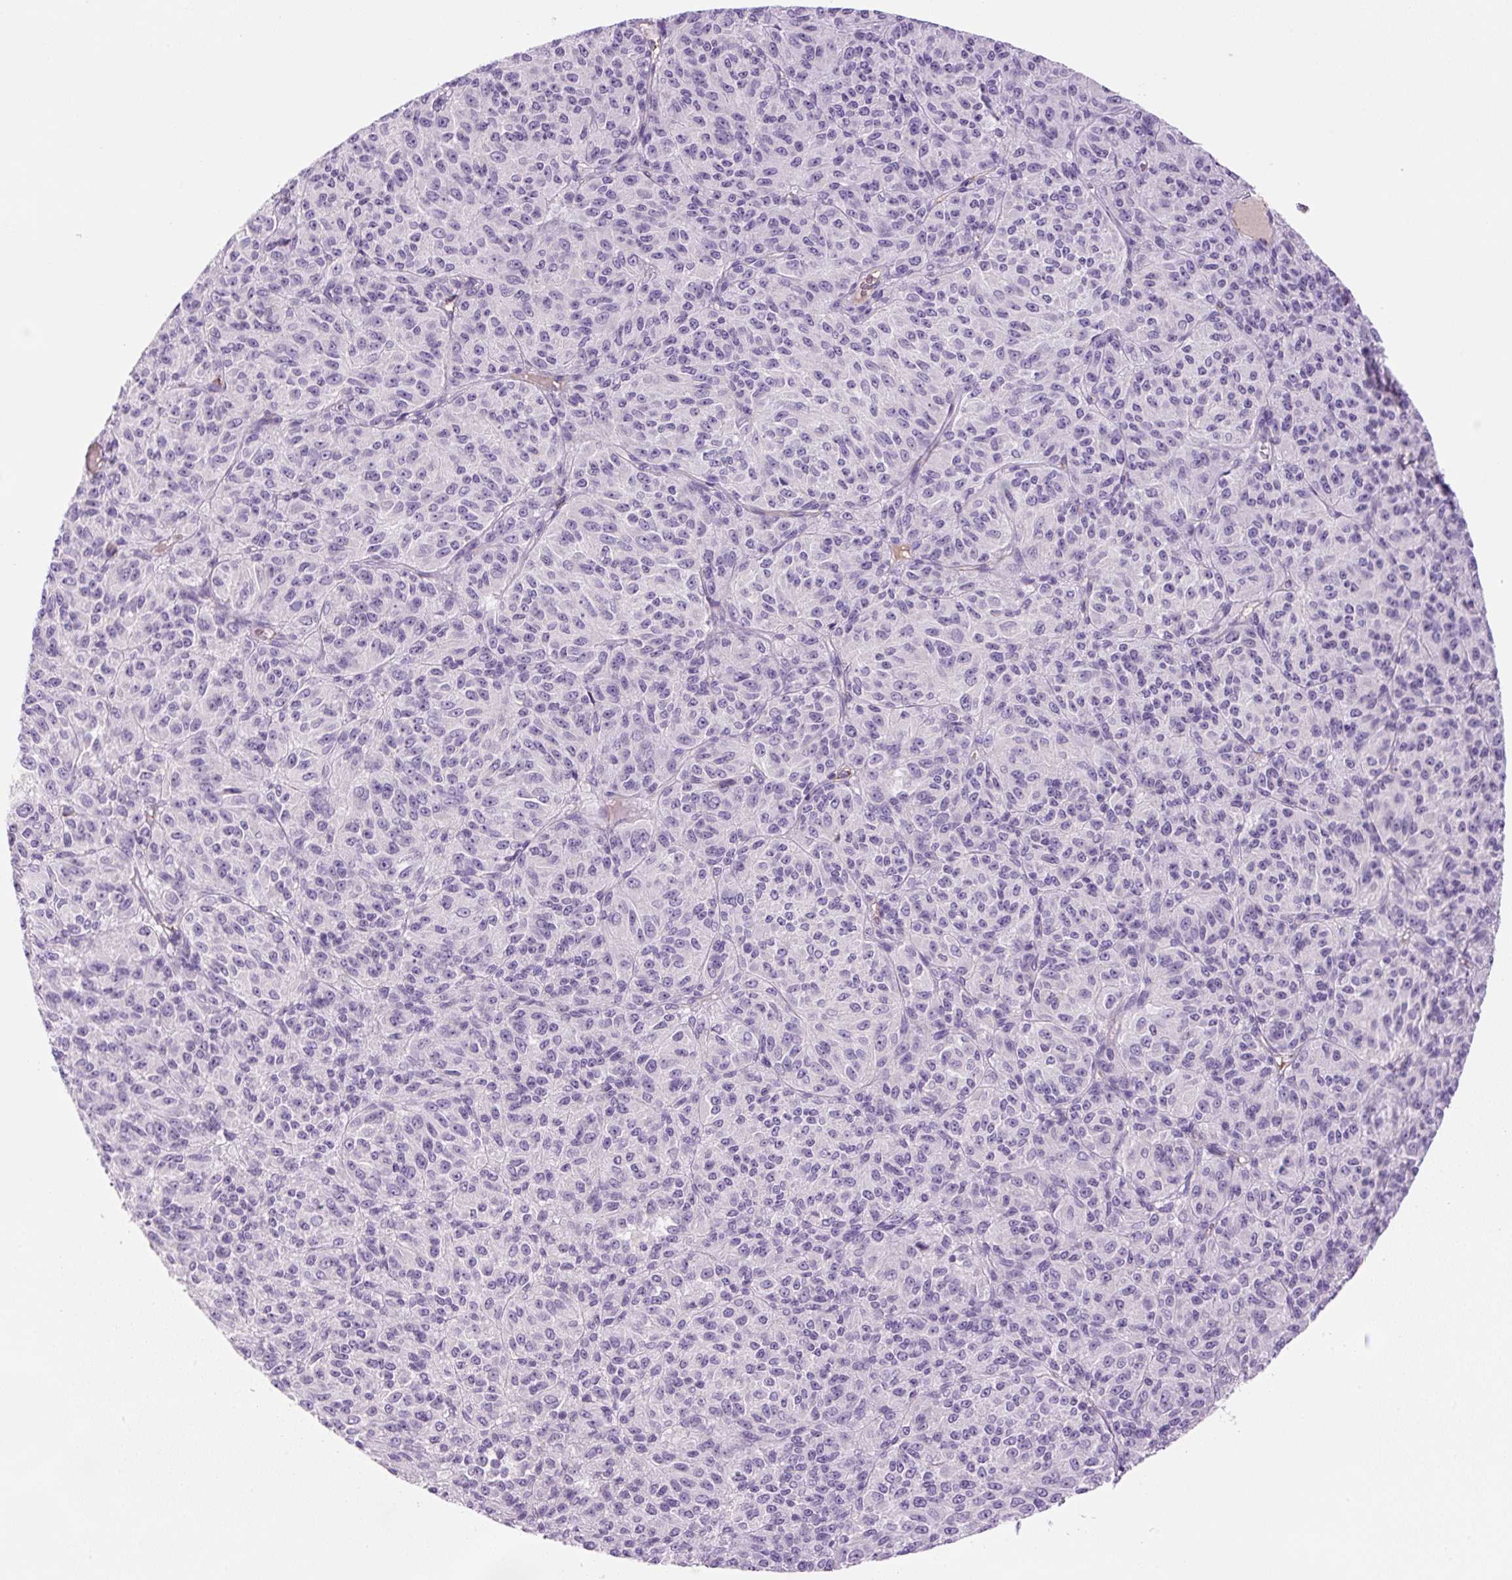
{"staining": {"intensity": "negative", "quantity": "none", "location": "none"}, "tissue": "melanoma", "cell_type": "Tumor cells", "image_type": "cancer", "snomed": [{"axis": "morphology", "description": "Malignant melanoma, Metastatic site"}, {"axis": "topography", "description": "Brain"}], "caption": "There is no significant staining in tumor cells of melanoma. (DAB (3,3'-diaminobenzidine) IHC visualized using brightfield microscopy, high magnification).", "gene": "RSPO4", "patient": {"sex": "female", "age": 56}}